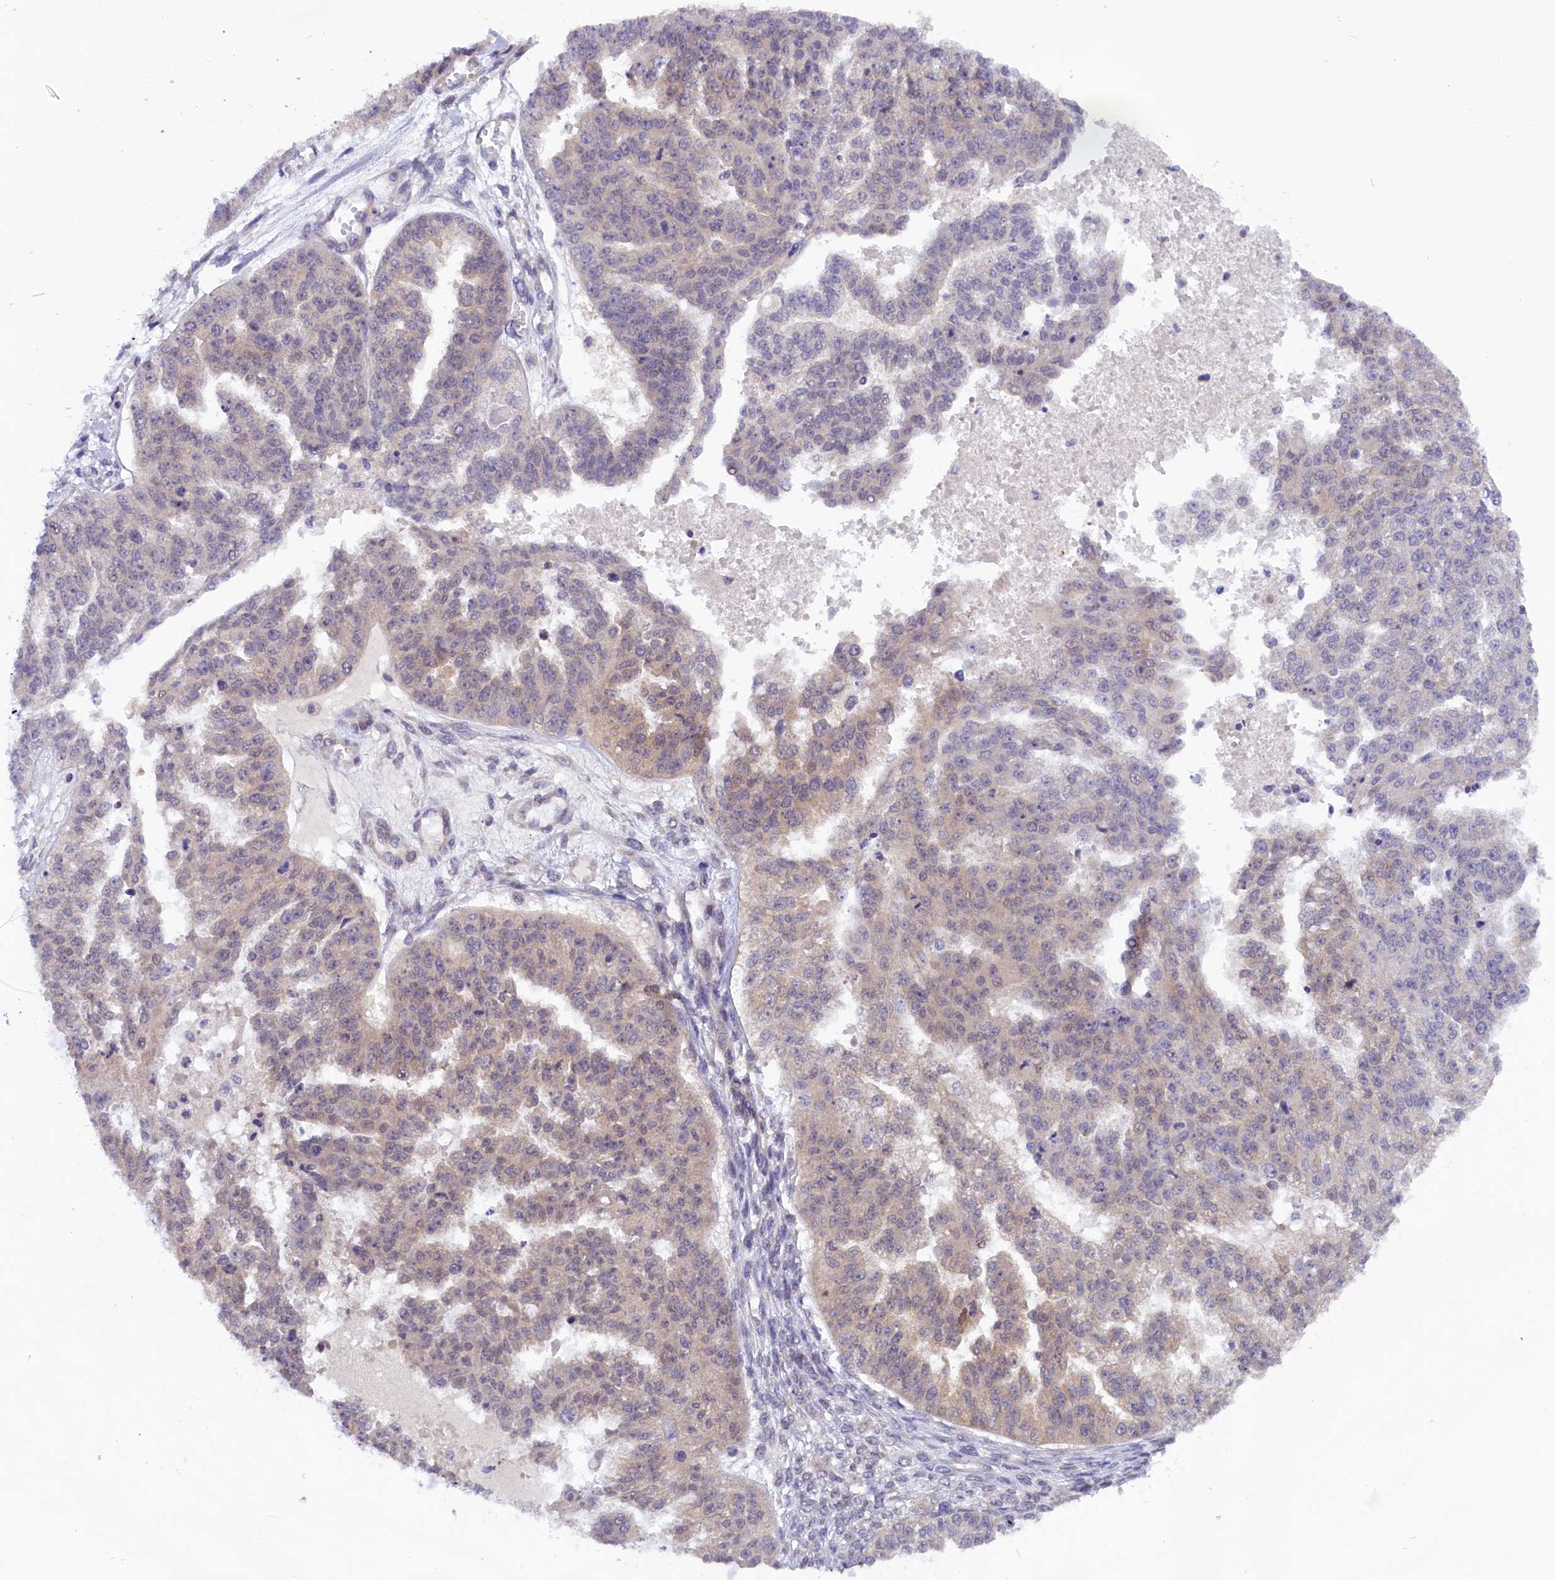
{"staining": {"intensity": "weak", "quantity": "25%-75%", "location": "cytoplasmic/membranous"}, "tissue": "ovarian cancer", "cell_type": "Tumor cells", "image_type": "cancer", "snomed": [{"axis": "morphology", "description": "Cystadenocarcinoma, serous, NOS"}, {"axis": "topography", "description": "Ovary"}], "caption": "The immunohistochemical stain highlights weak cytoplasmic/membranous positivity in tumor cells of ovarian cancer tissue.", "gene": "TBCB", "patient": {"sex": "female", "age": 58}}